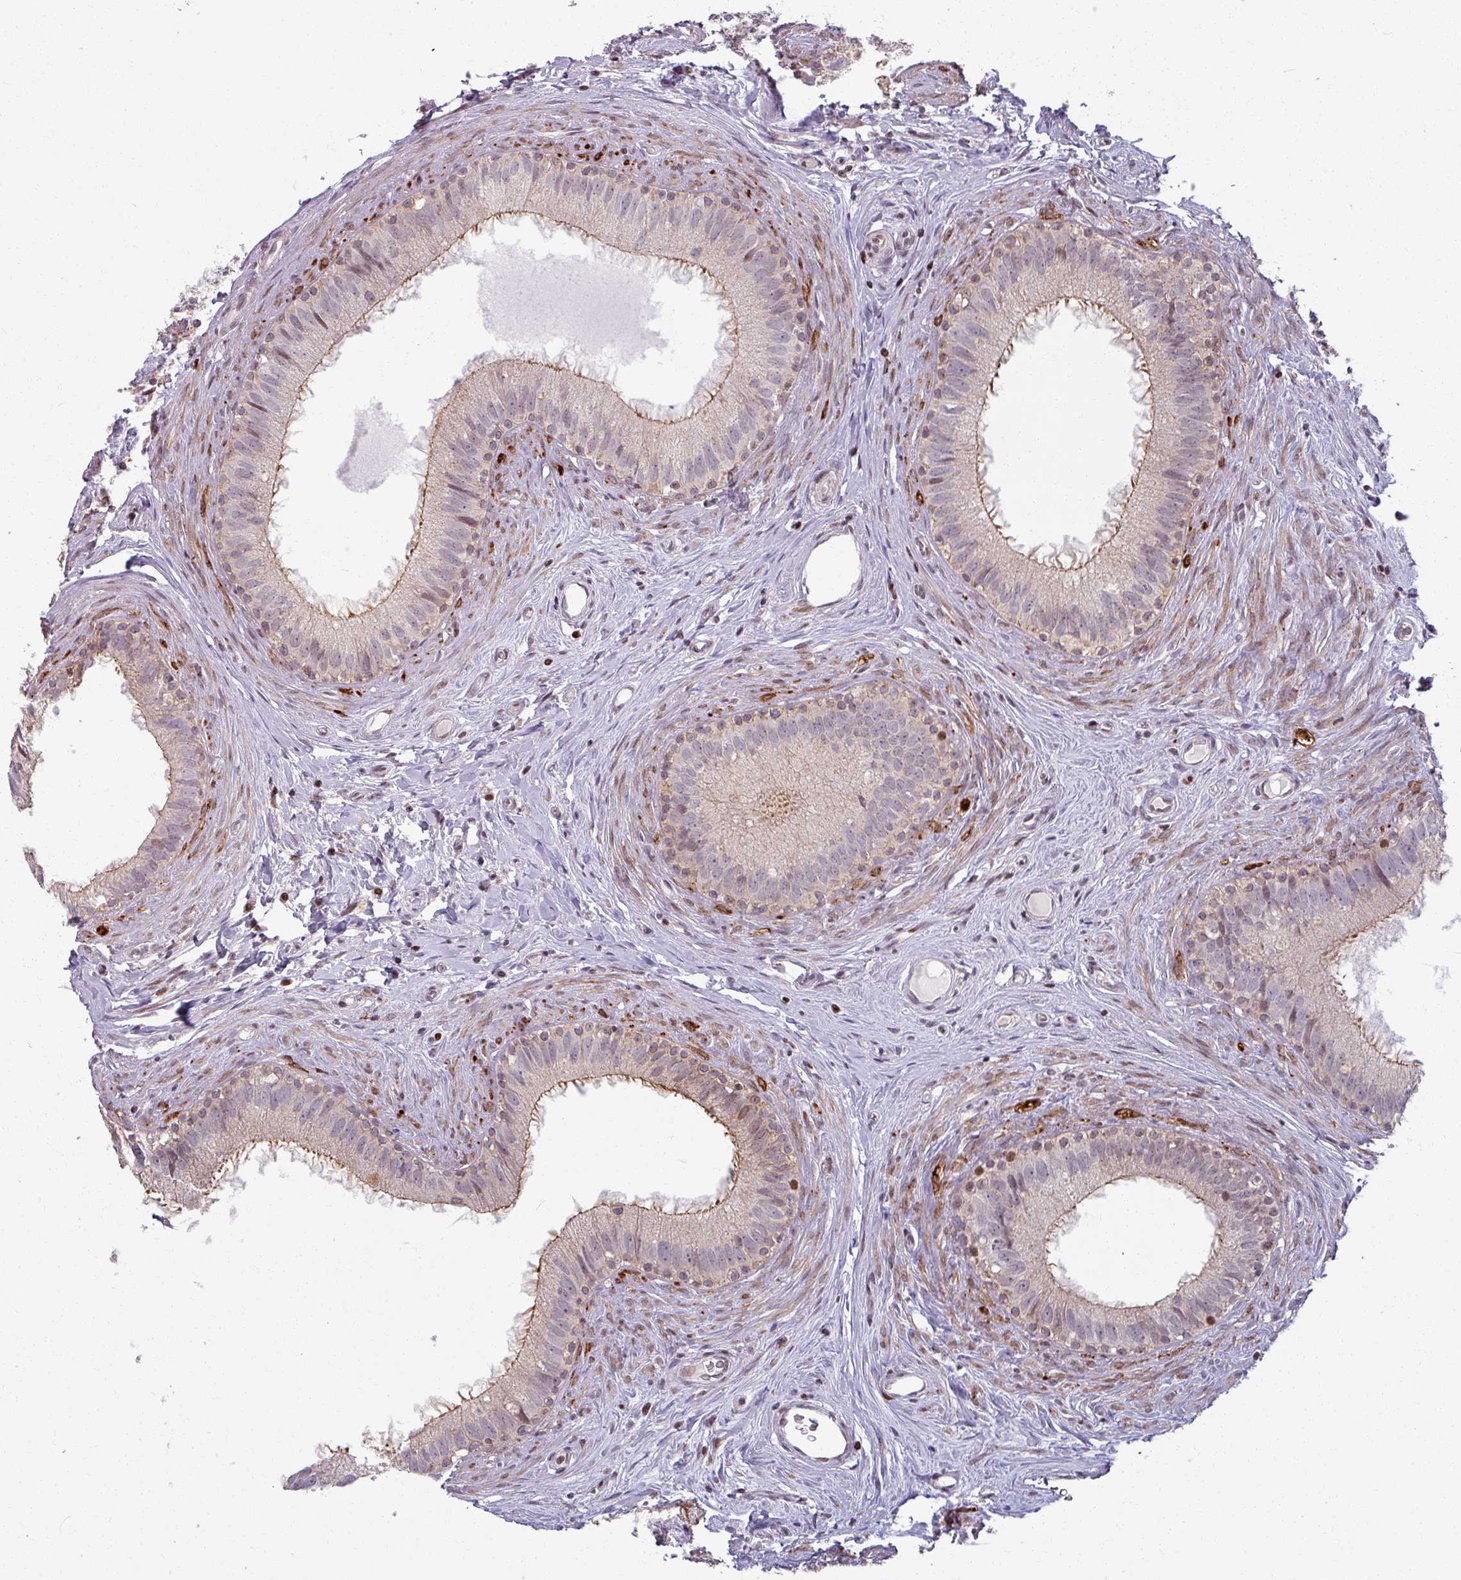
{"staining": {"intensity": "weak", "quantity": "25%-75%", "location": "cytoplasmic/membranous"}, "tissue": "epididymis", "cell_type": "Glandular cells", "image_type": "normal", "snomed": [{"axis": "morphology", "description": "Normal tissue, NOS"}, {"axis": "topography", "description": "Epididymis"}], "caption": "Epididymis stained with a brown dye reveals weak cytoplasmic/membranous positive positivity in approximately 25%-75% of glandular cells.", "gene": "NCOR1", "patient": {"sex": "male", "age": 80}}